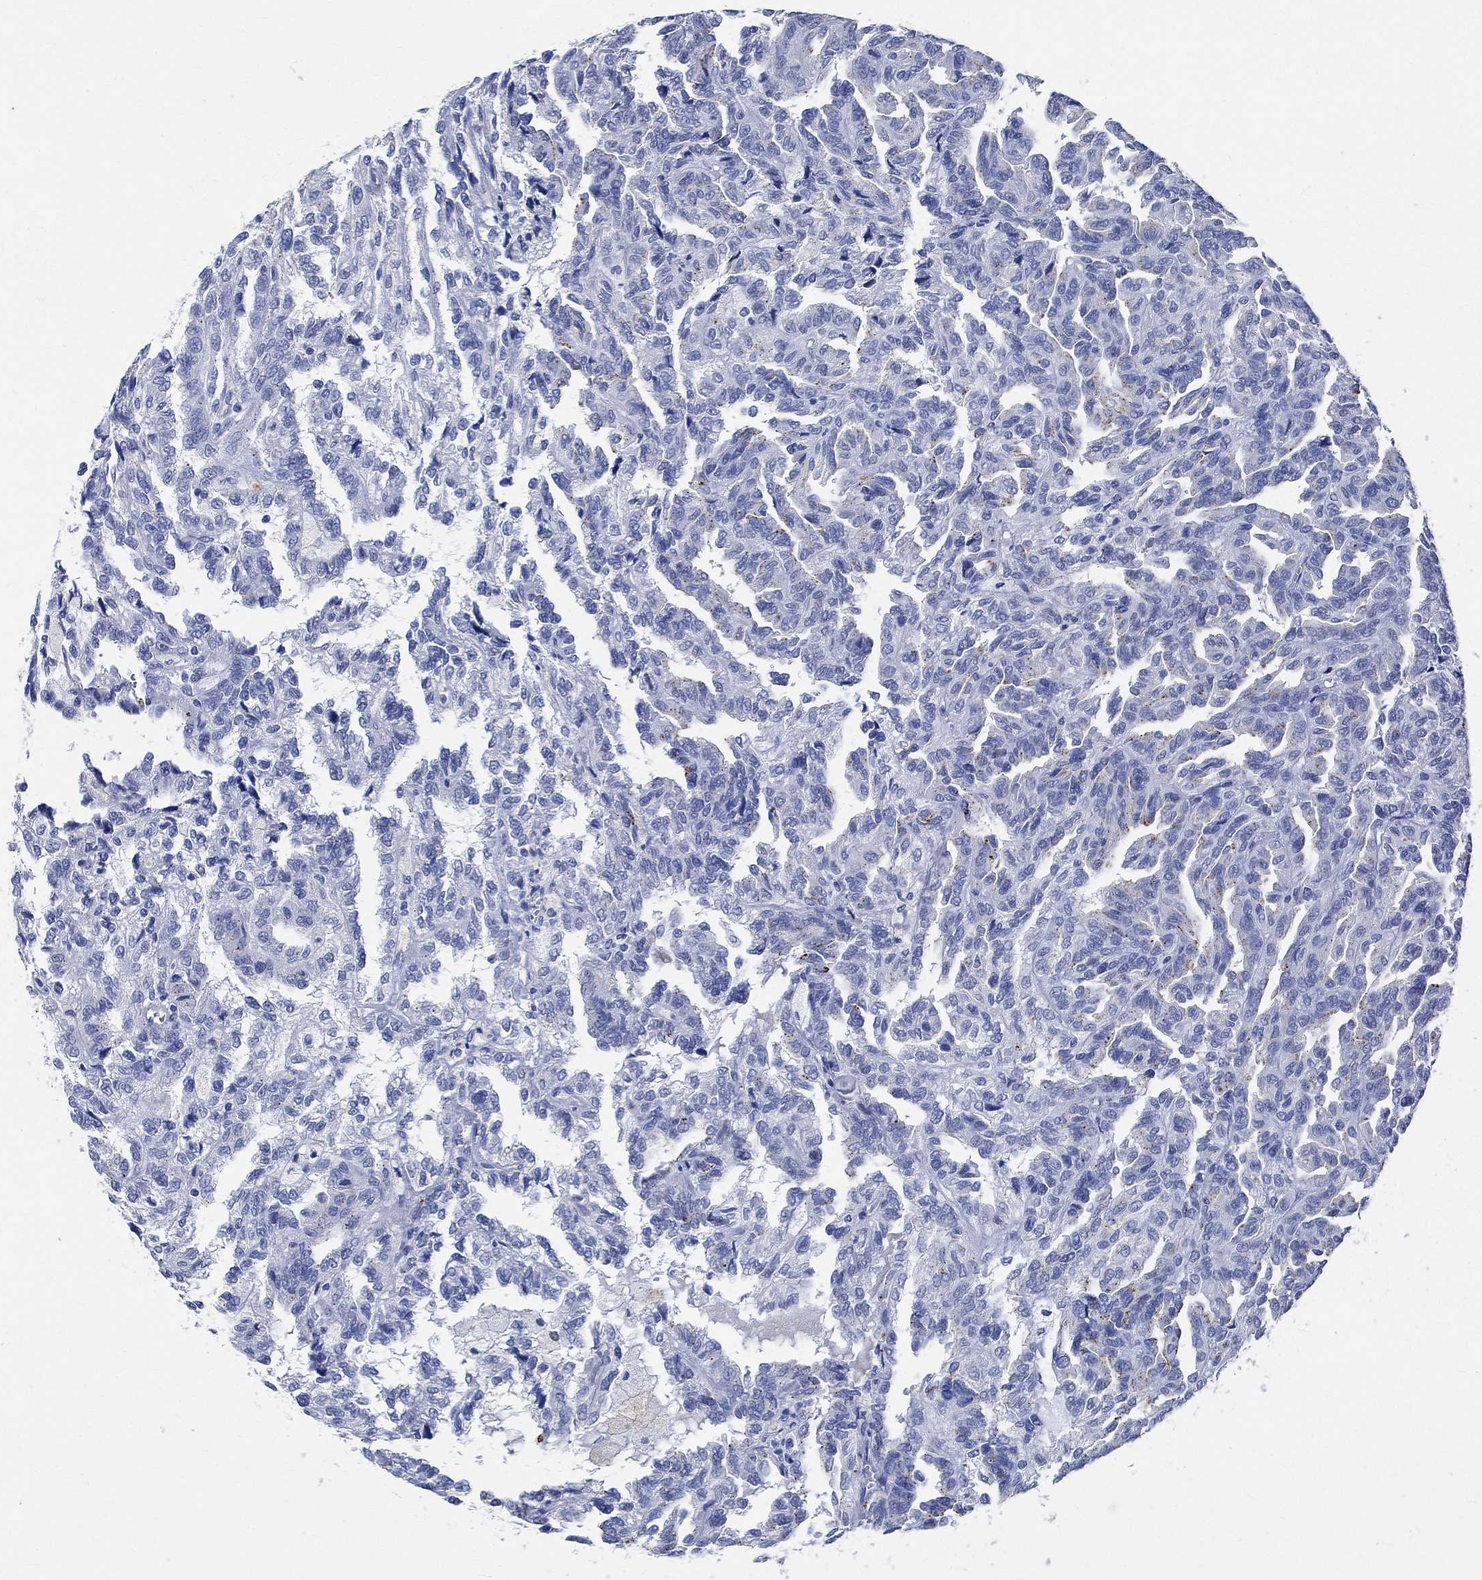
{"staining": {"intensity": "negative", "quantity": "none", "location": "none"}, "tissue": "renal cancer", "cell_type": "Tumor cells", "image_type": "cancer", "snomed": [{"axis": "morphology", "description": "Adenocarcinoma, NOS"}, {"axis": "topography", "description": "Kidney"}], "caption": "The histopathology image shows no staining of tumor cells in renal cancer (adenocarcinoma).", "gene": "TMEM221", "patient": {"sex": "male", "age": 79}}